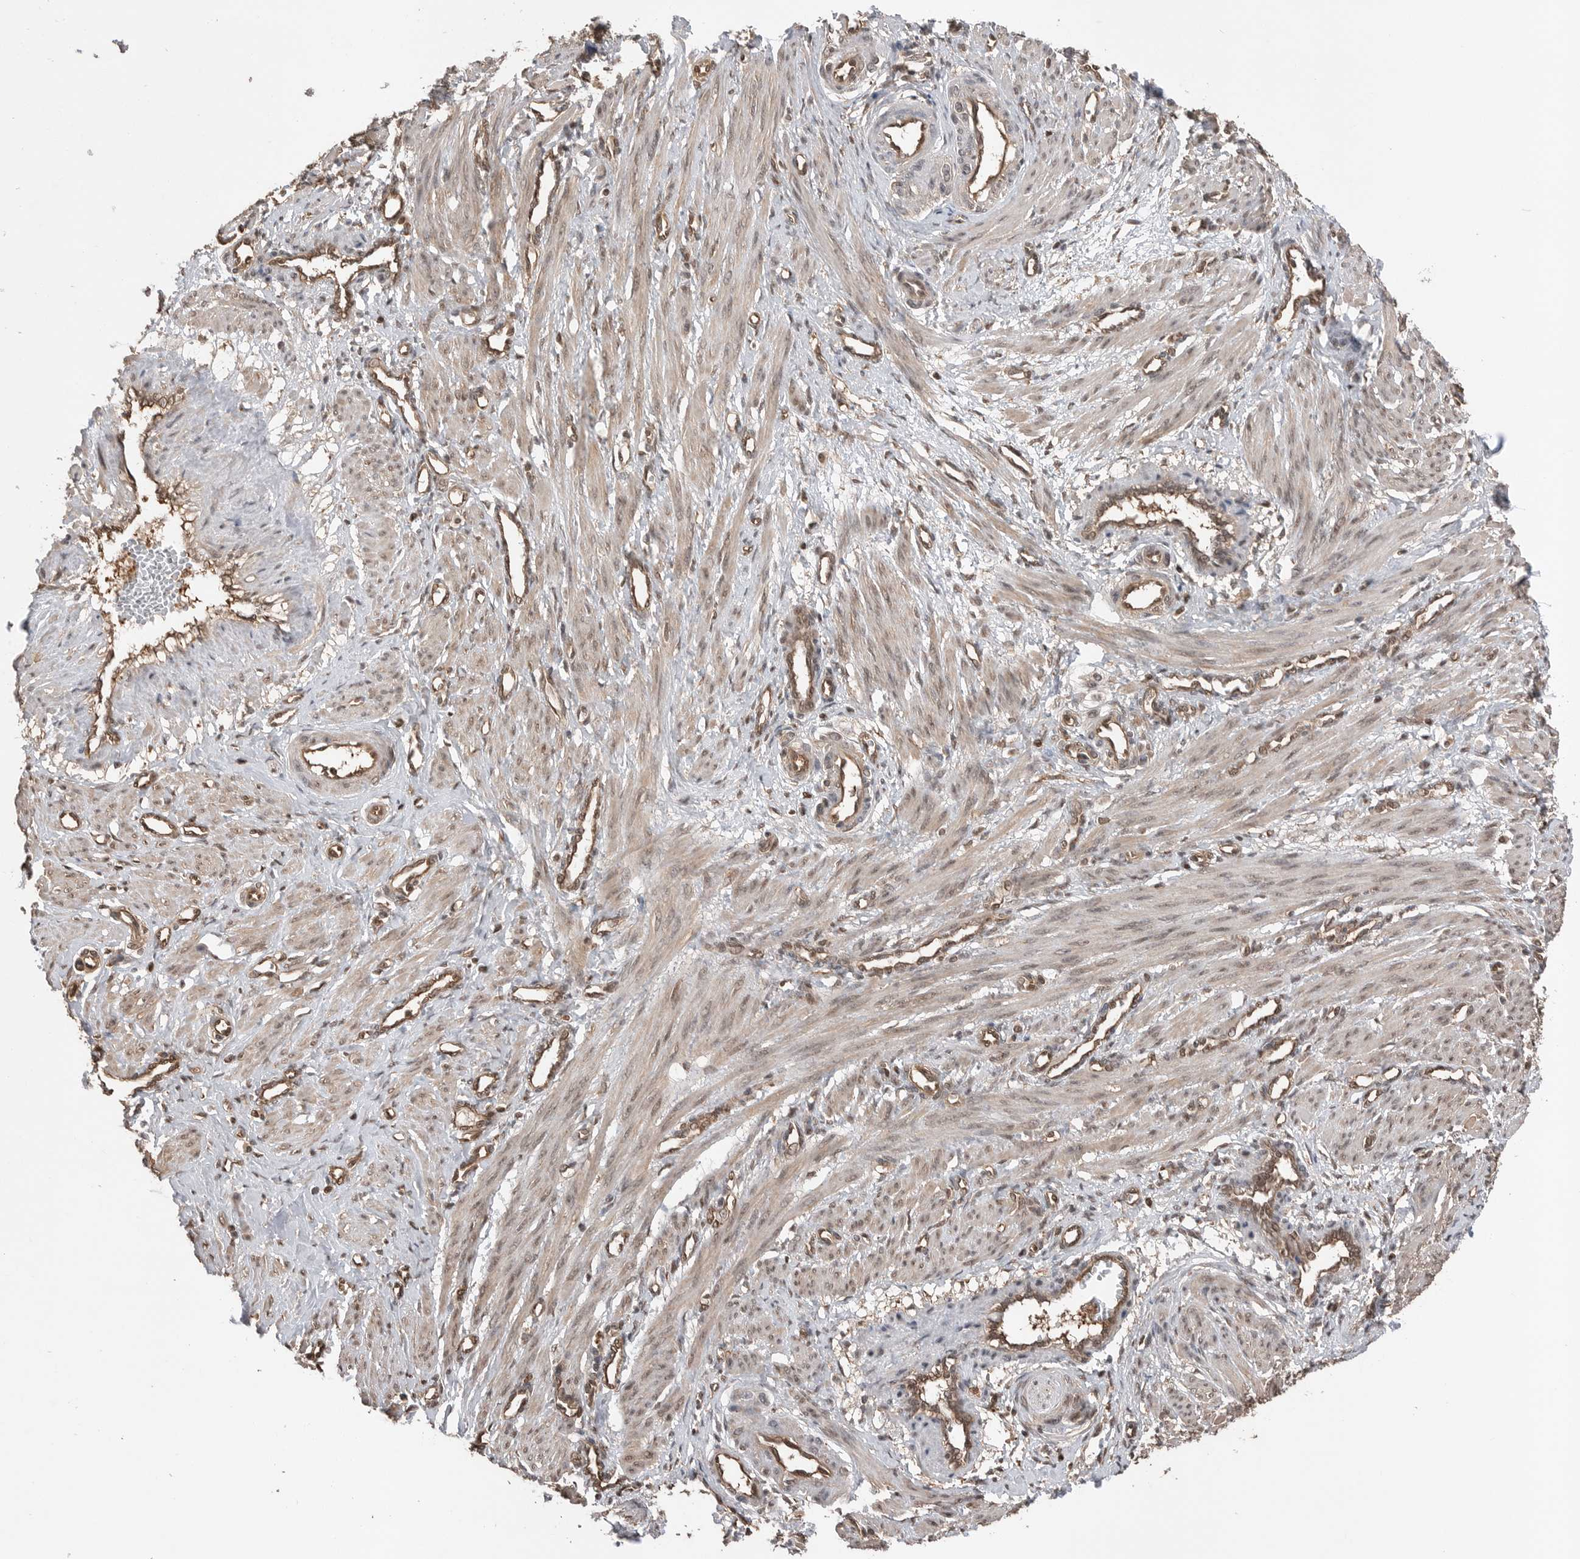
{"staining": {"intensity": "weak", "quantity": ">75%", "location": "cytoplasmic/membranous"}, "tissue": "smooth muscle", "cell_type": "Smooth muscle cells", "image_type": "normal", "snomed": [{"axis": "morphology", "description": "Normal tissue, NOS"}, {"axis": "topography", "description": "Endometrium"}], "caption": "Immunohistochemistry (IHC) staining of unremarkable smooth muscle, which demonstrates low levels of weak cytoplasmic/membranous expression in about >75% of smooth muscle cells indicating weak cytoplasmic/membranous protein staining. The staining was performed using DAB (3,3'-diaminobenzidine) (brown) for protein detection and nuclei were counterstained in hematoxylin (blue).", "gene": "PEAK1", "patient": {"sex": "female", "age": 33}}